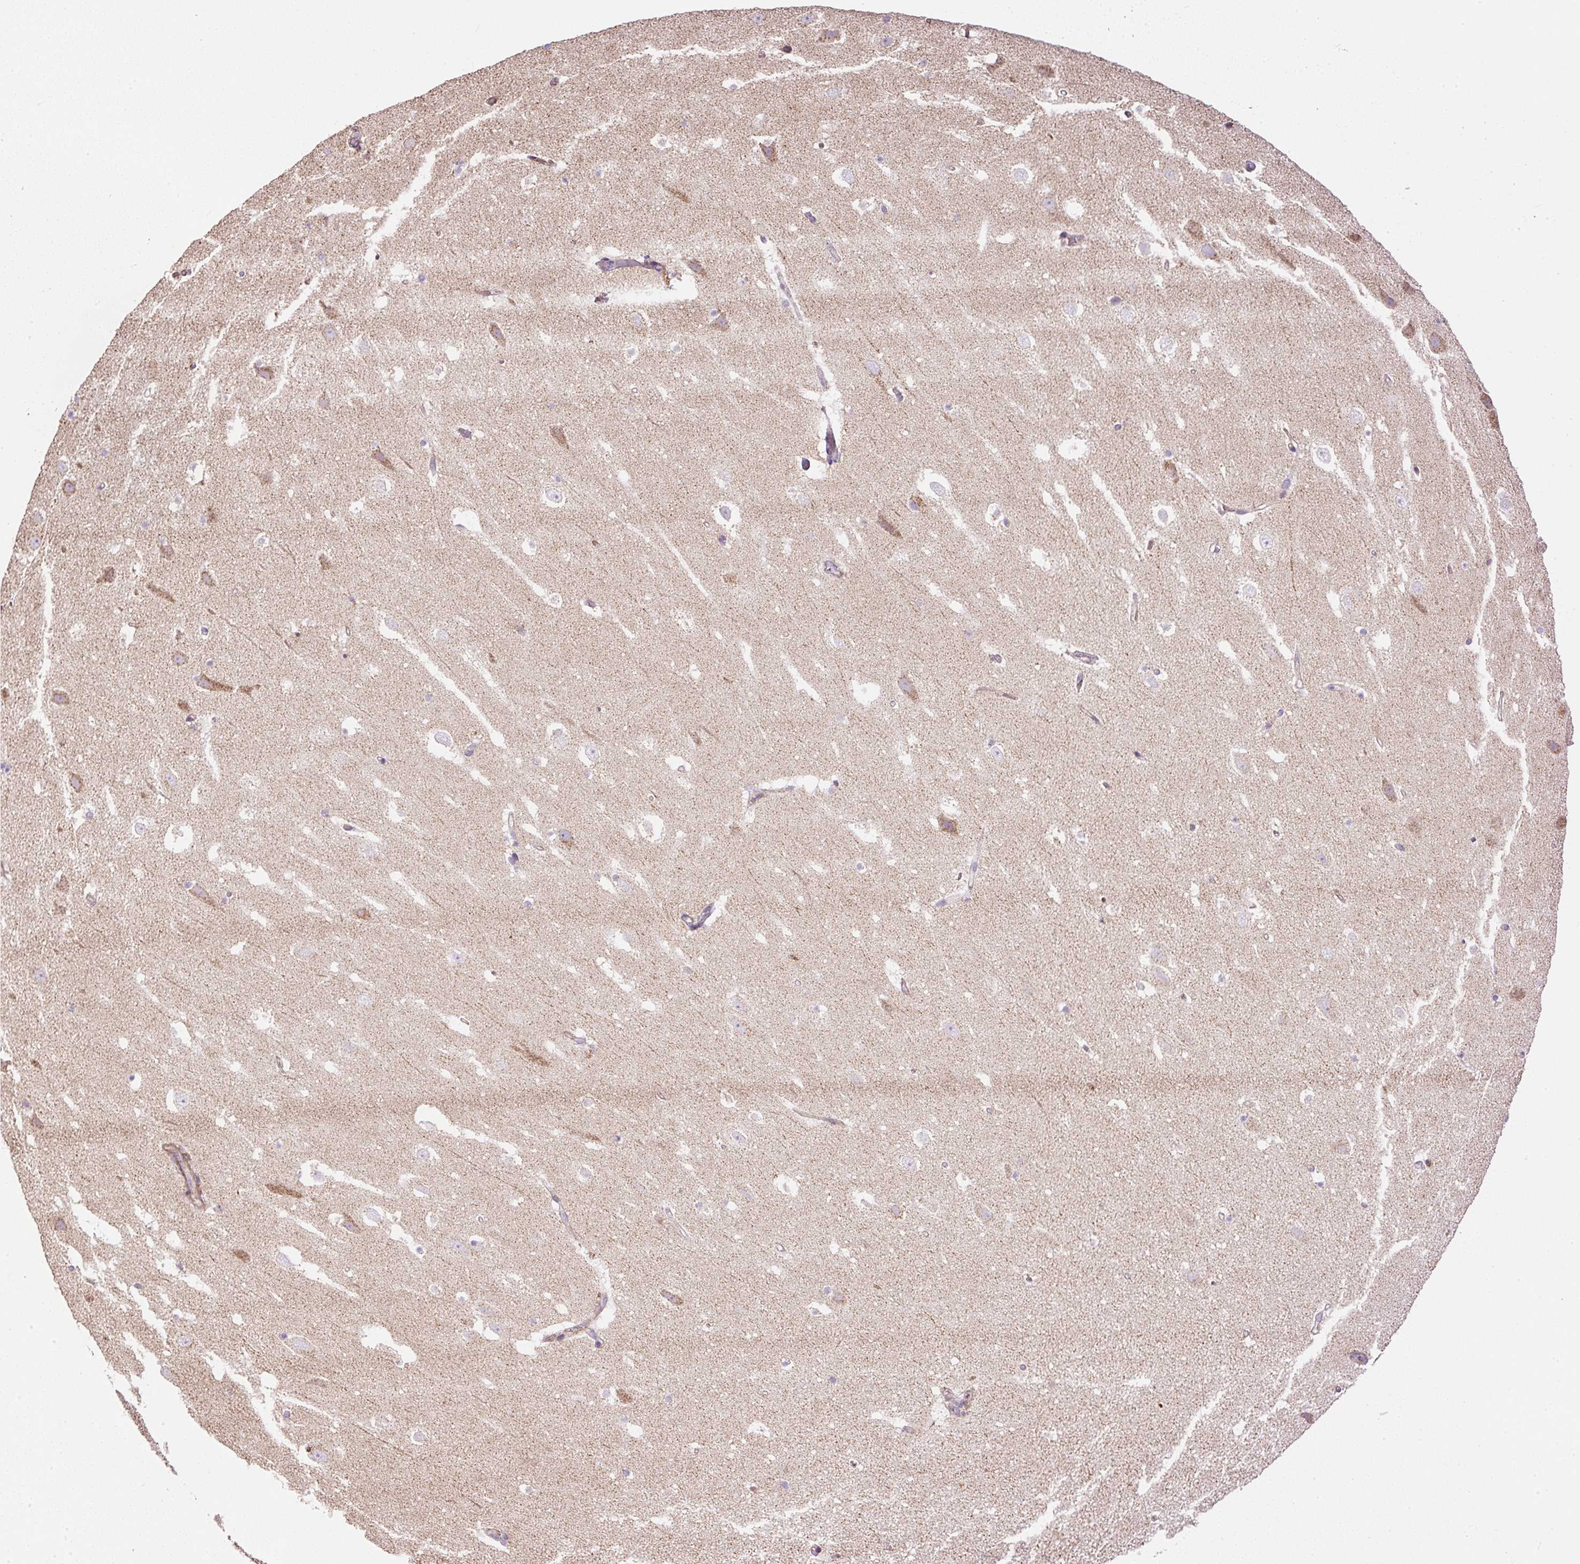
{"staining": {"intensity": "weak", "quantity": "<25%", "location": "cytoplasmic/membranous"}, "tissue": "hippocampus", "cell_type": "Glial cells", "image_type": "normal", "snomed": [{"axis": "morphology", "description": "Normal tissue, NOS"}, {"axis": "topography", "description": "Hippocampus"}], "caption": "The histopathology image displays no staining of glial cells in unremarkable hippocampus. Brightfield microscopy of immunohistochemistry stained with DAB (3,3'-diaminobenzidine) (brown) and hematoxylin (blue), captured at high magnification.", "gene": "NDUFAF2", "patient": {"sex": "male", "age": 37}}